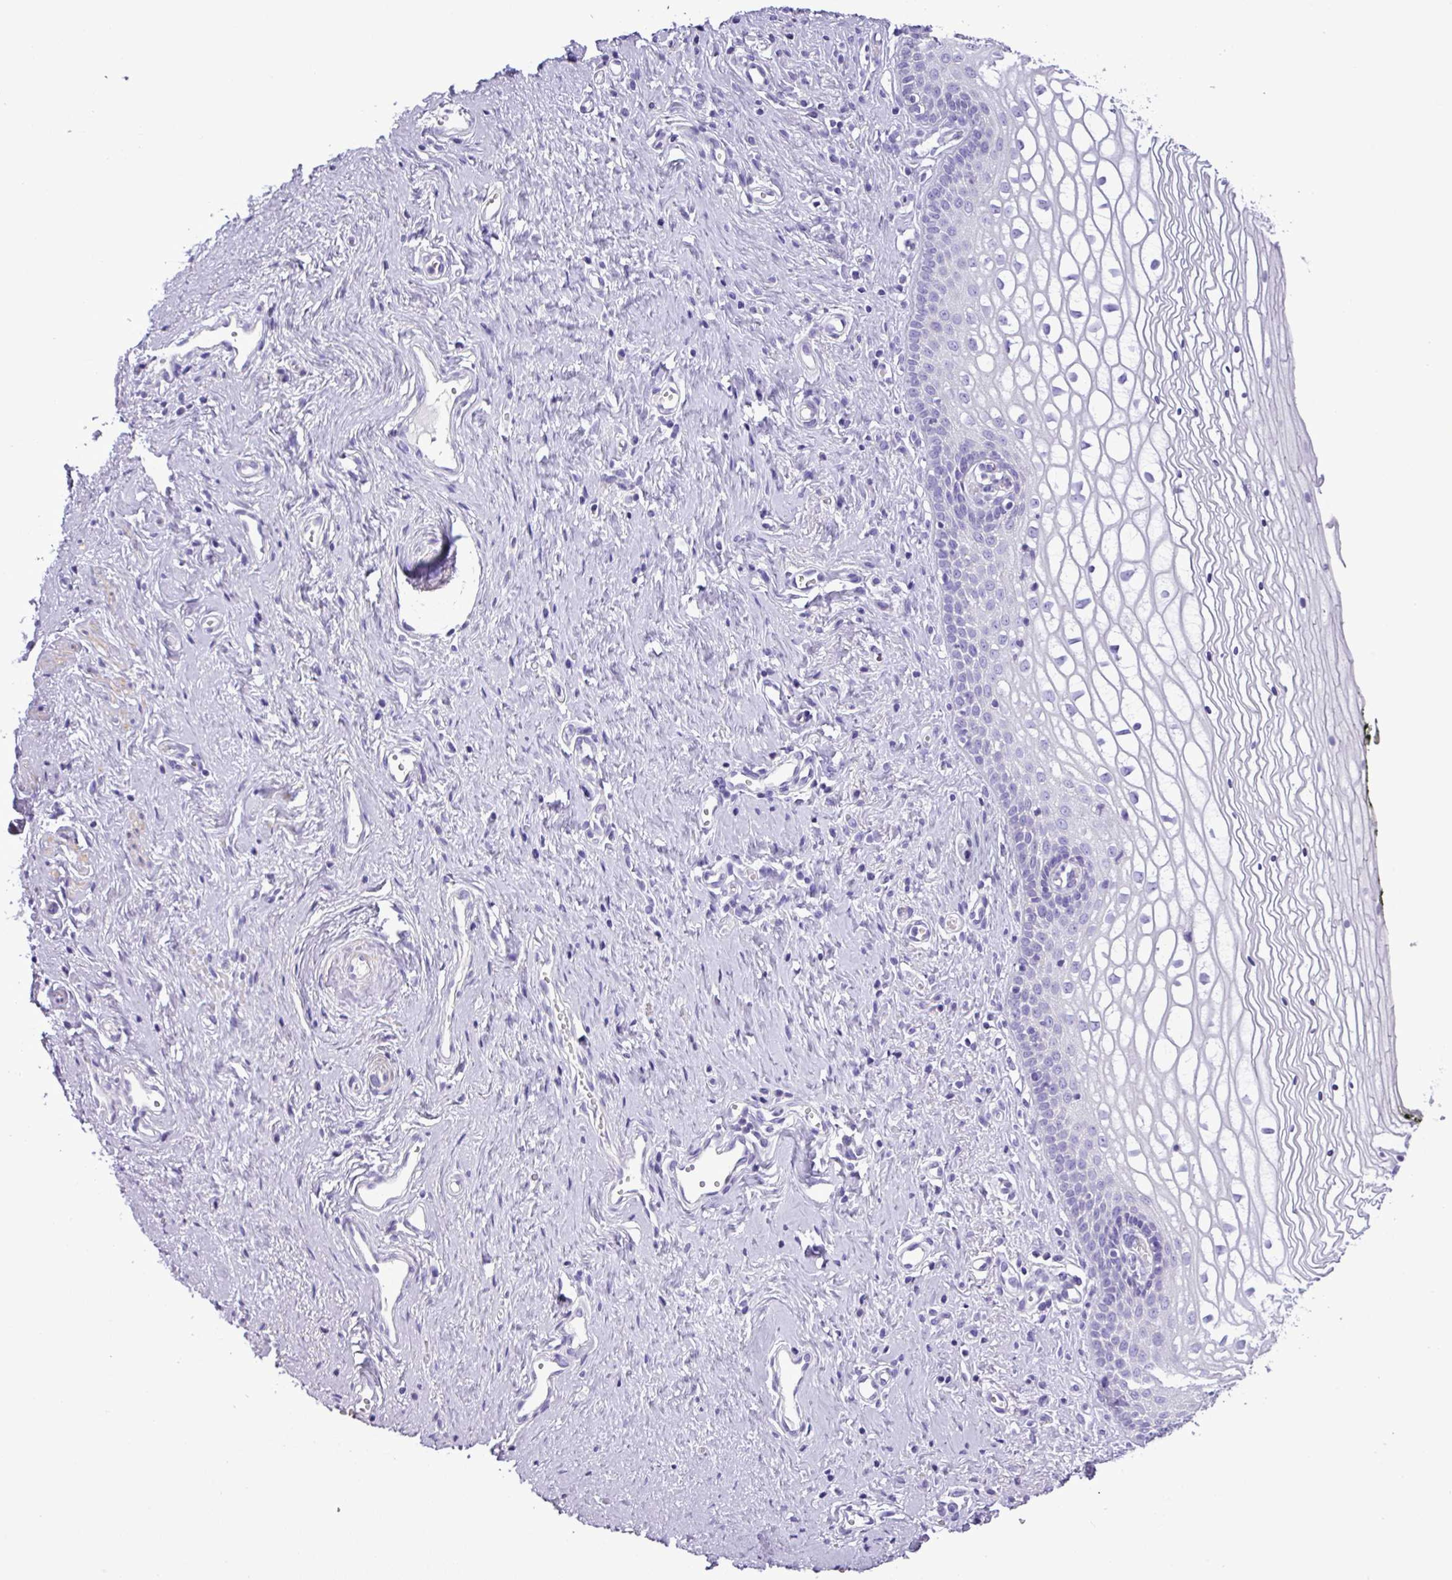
{"staining": {"intensity": "negative", "quantity": "none", "location": "none"}, "tissue": "vagina", "cell_type": "Squamous epithelial cells", "image_type": "normal", "snomed": [{"axis": "morphology", "description": "Normal tissue, NOS"}, {"axis": "topography", "description": "Vagina"}], "caption": "Micrograph shows no significant protein expression in squamous epithelial cells of benign vagina.", "gene": "ZNF334", "patient": {"sex": "female", "age": 59}}